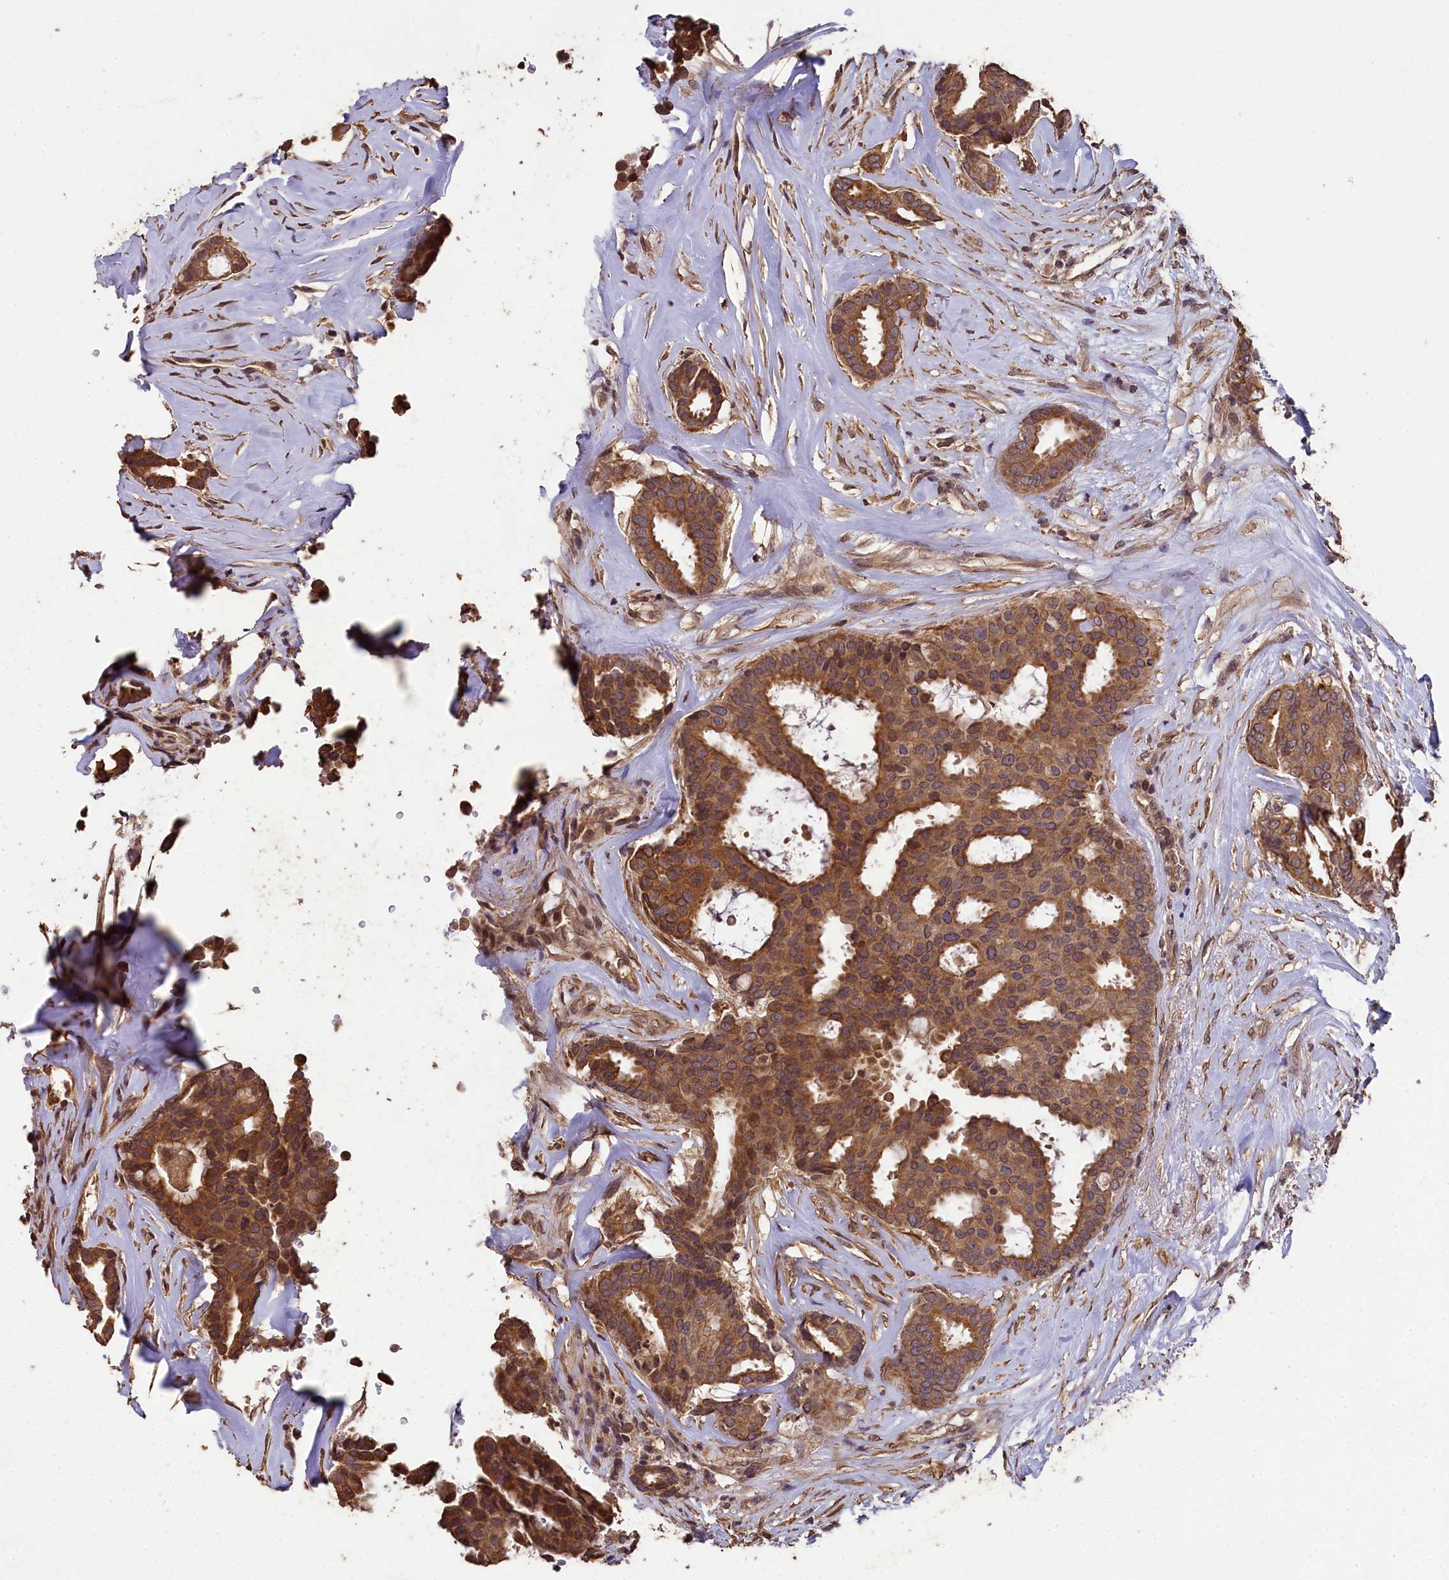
{"staining": {"intensity": "moderate", "quantity": ">75%", "location": "cytoplasmic/membranous"}, "tissue": "breast cancer", "cell_type": "Tumor cells", "image_type": "cancer", "snomed": [{"axis": "morphology", "description": "Duct carcinoma"}, {"axis": "topography", "description": "Breast"}], "caption": "Brown immunohistochemical staining in breast cancer displays moderate cytoplasmic/membranous expression in about >75% of tumor cells.", "gene": "CHD9", "patient": {"sex": "female", "age": 75}}